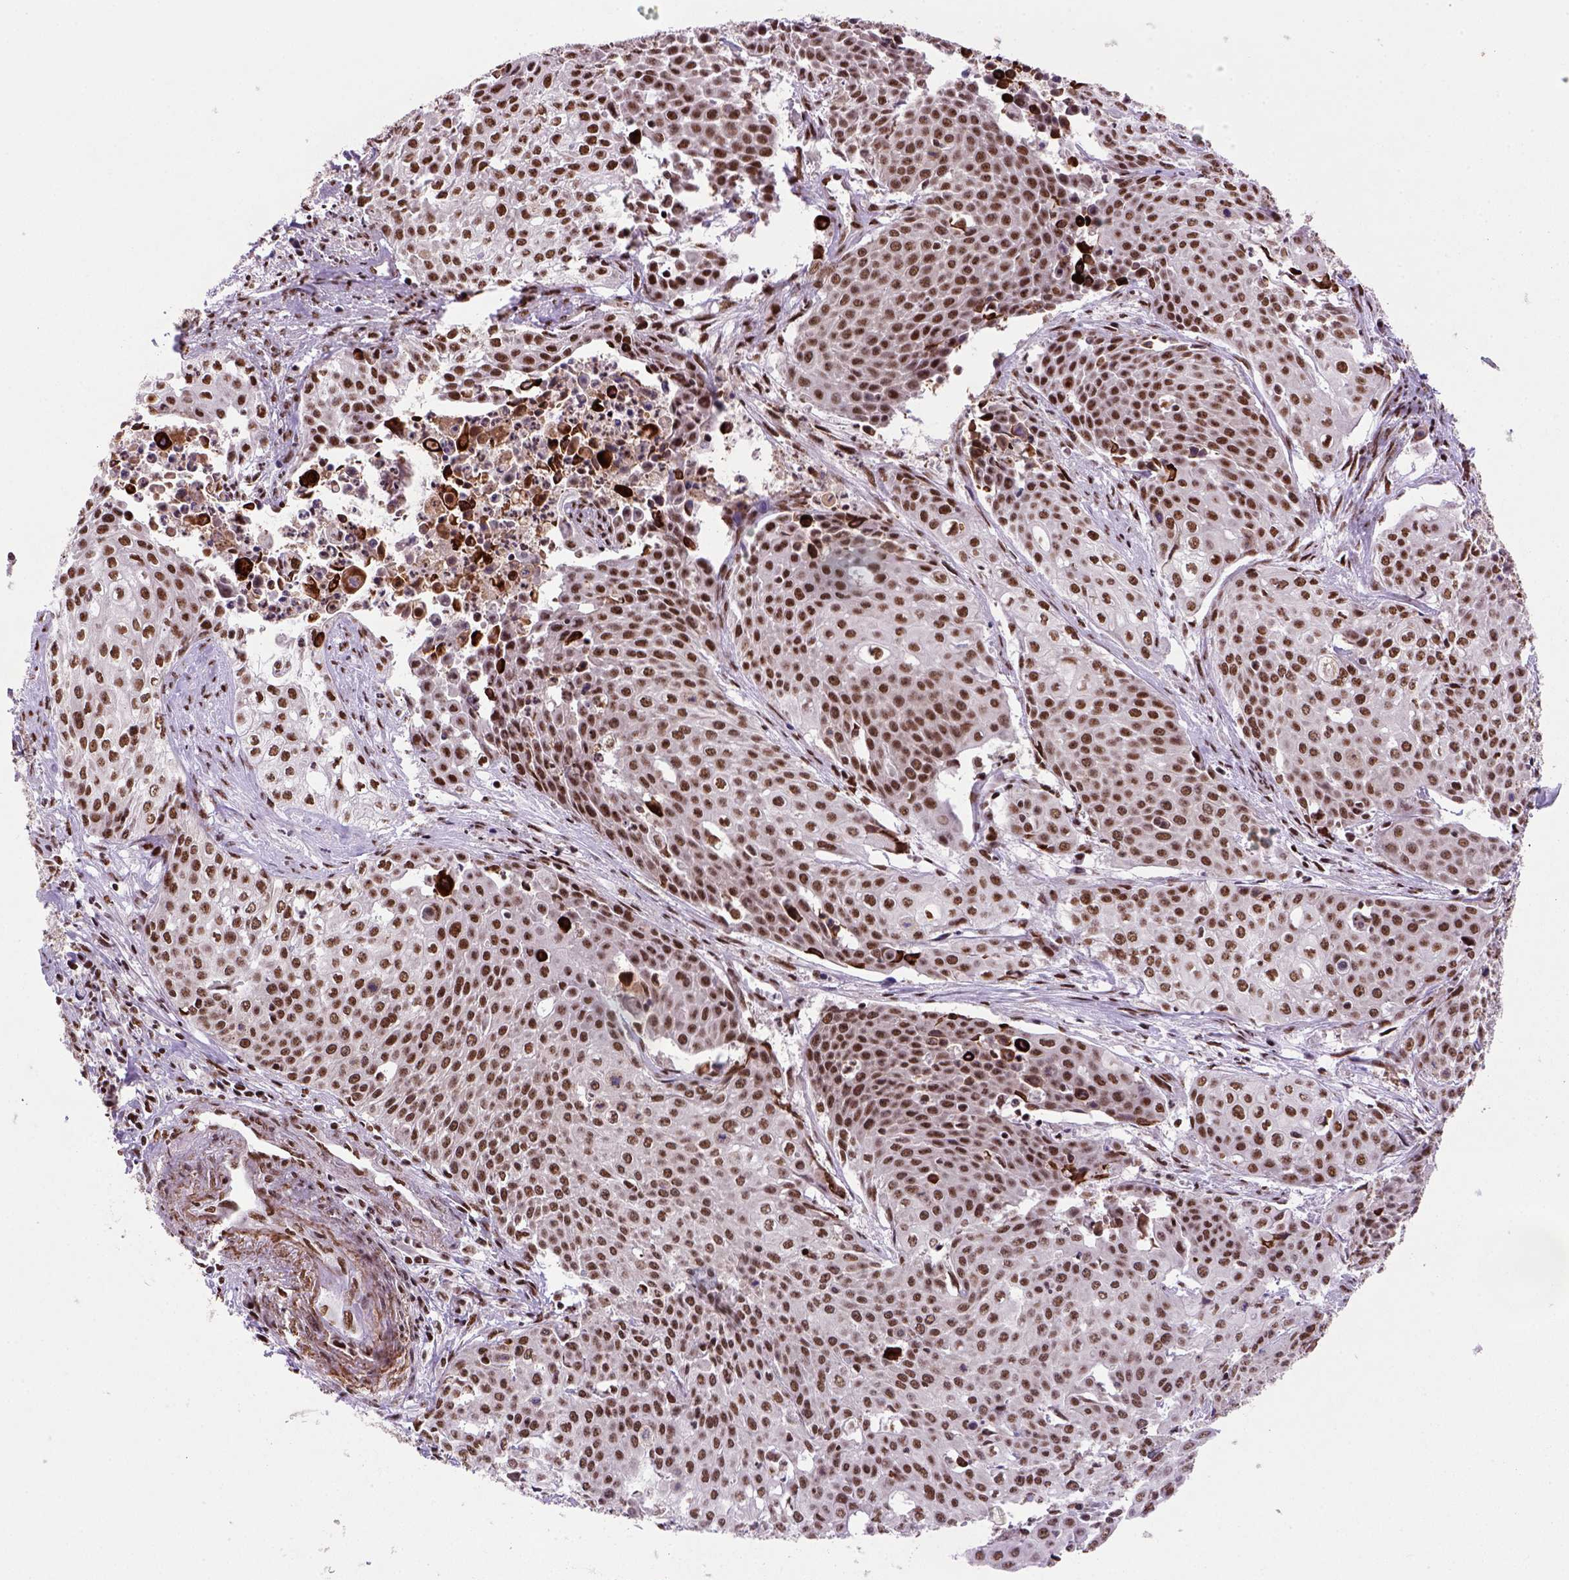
{"staining": {"intensity": "strong", "quantity": ">75%", "location": "nuclear"}, "tissue": "cervical cancer", "cell_type": "Tumor cells", "image_type": "cancer", "snomed": [{"axis": "morphology", "description": "Squamous cell carcinoma, NOS"}, {"axis": "topography", "description": "Cervix"}], "caption": "Immunohistochemical staining of human squamous cell carcinoma (cervical) reveals strong nuclear protein staining in about >75% of tumor cells.", "gene": "NSMCE2", "patient": {"sex": "female", "age": 39}}